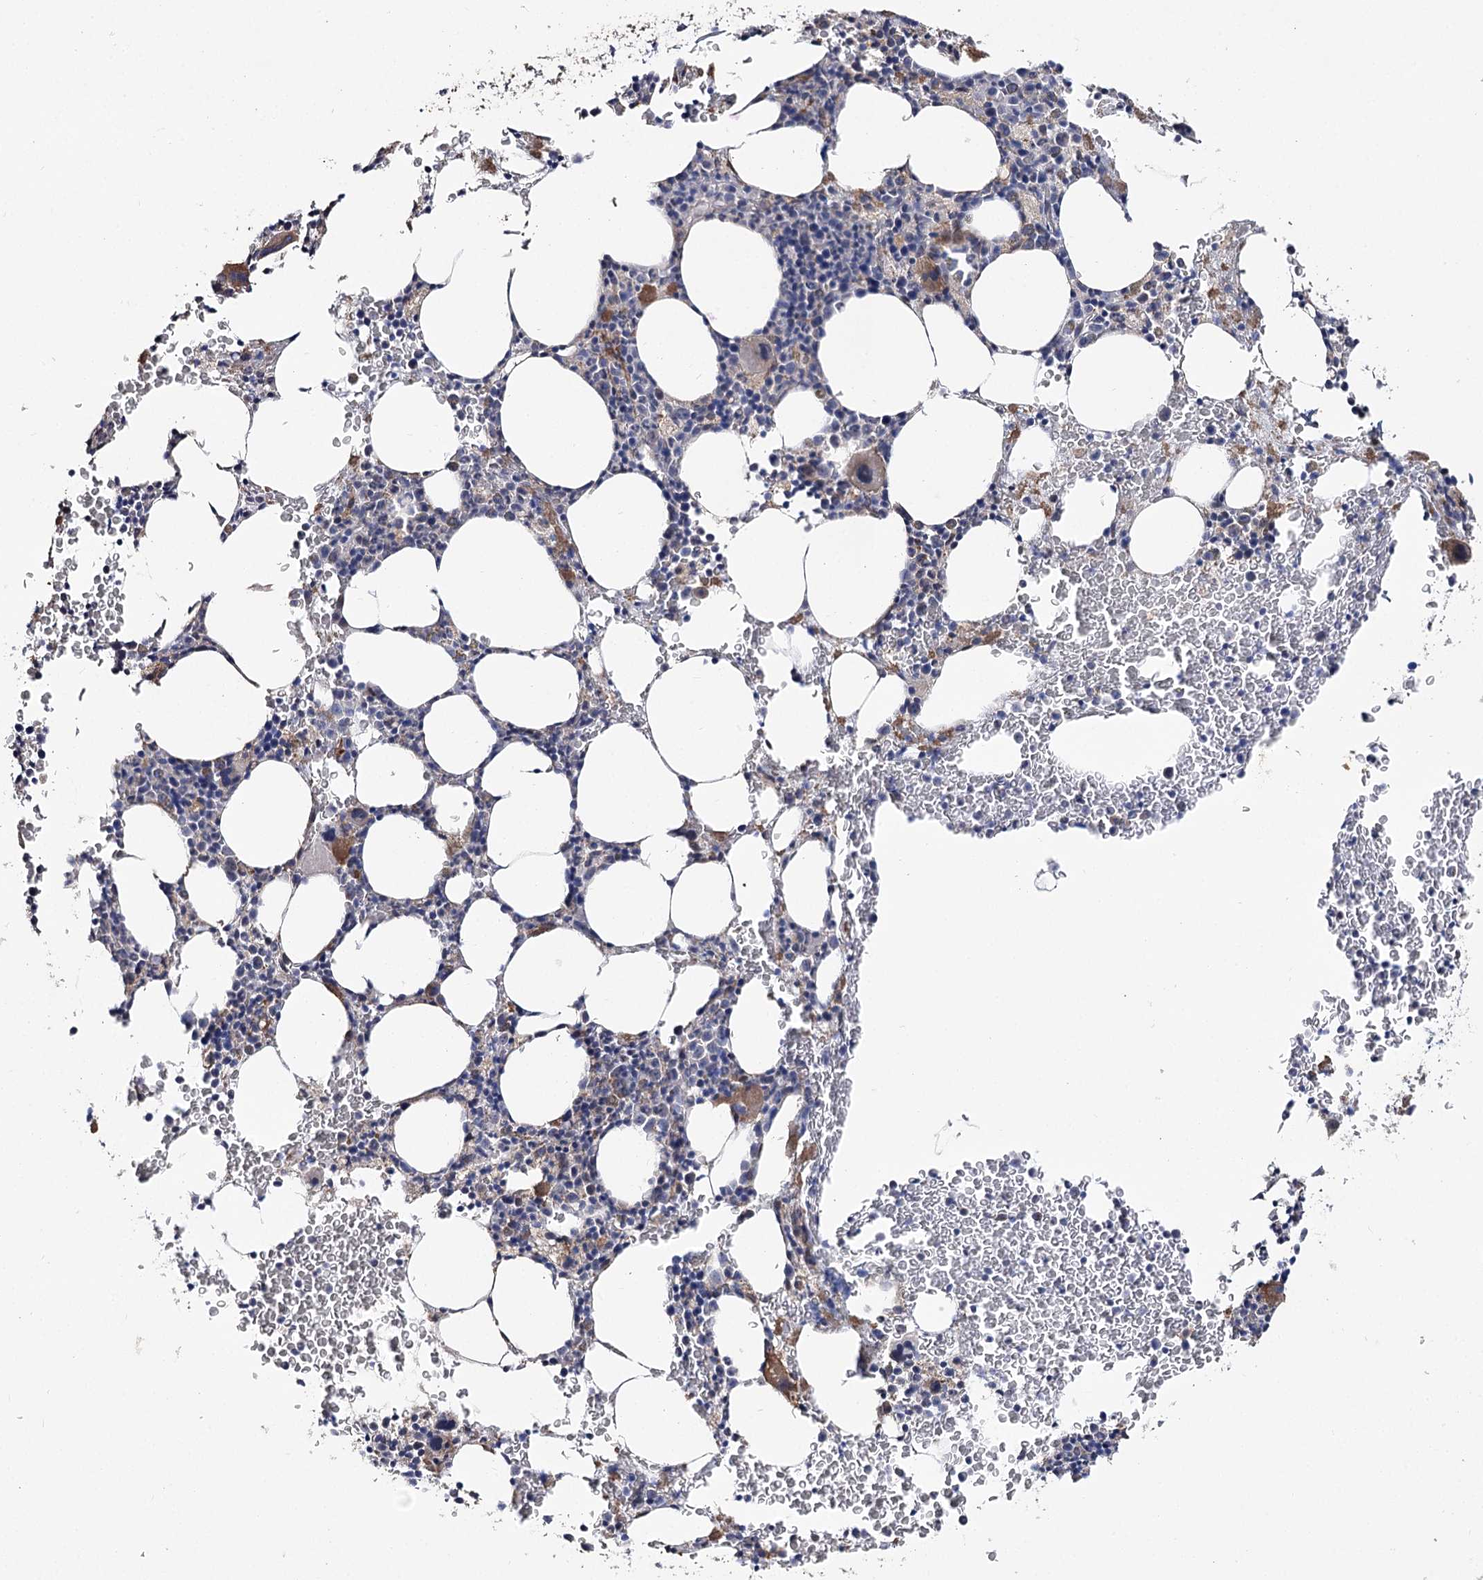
{"staining": {"intensity": "moderate", "quantity": "<25%", "location": "cytoplasmic/membranous"}, "tissue": "bone marrow", "cell_type": "Hematopoietic cells", "image_type": "normal", "snomed": [{"axis": "morphology", "description": "Normal tissue, NOS"}, {"axis": "topography", "description": "Bone marrow"}], "caption": "Immunohistochemistry (IHC) image of normal human bone marrow stained for a protein (brown), which demonstrates low levels of moderate cytoplasmic/membranous staining in approximately <25% of hematopoietic cells.", "gene": "RUFY4", "patient": {"sex": "male", "age": 79}}